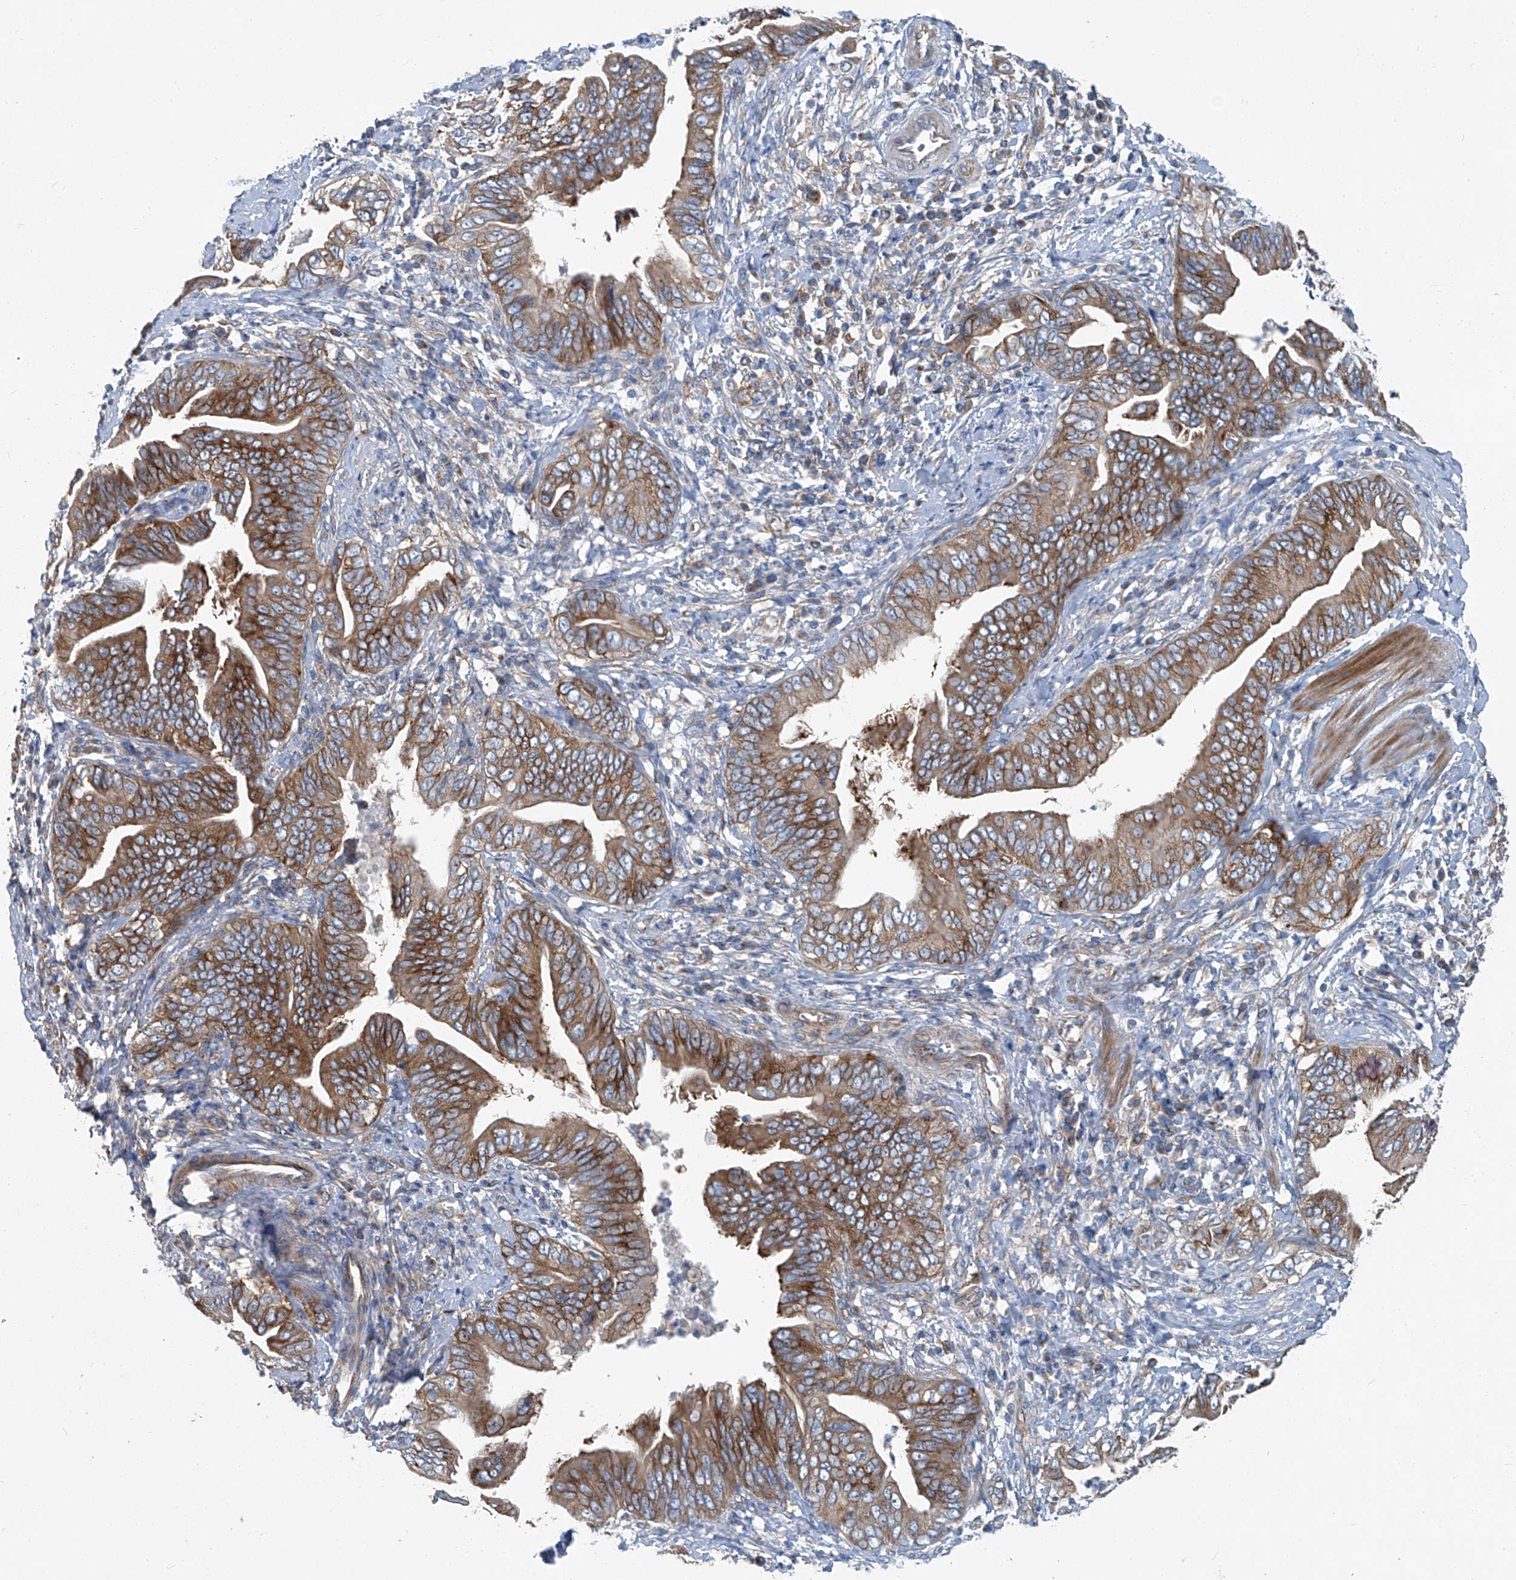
{"staining": {"intensity": "moderate", "quantity": ">75%", "location": "cytoplasmic/membranous"}, "tissue": "pancreatic cancer", "cell_type": "Tumor cells", "image_type": "cancer", "snomed": [{"axis": "morphology", "description": "Adenocarcinoma, NOS"}, {"axis": "topography", "description": "Pancreas"}], "caption": "Immunohistochemical staining of pancreatic cancer displays moderate cytoplasmic/membranous protein expression in approximately >75% of tumor cells.", "gene": "PIGH", "patient": {"sex": "male", "age": 75}}